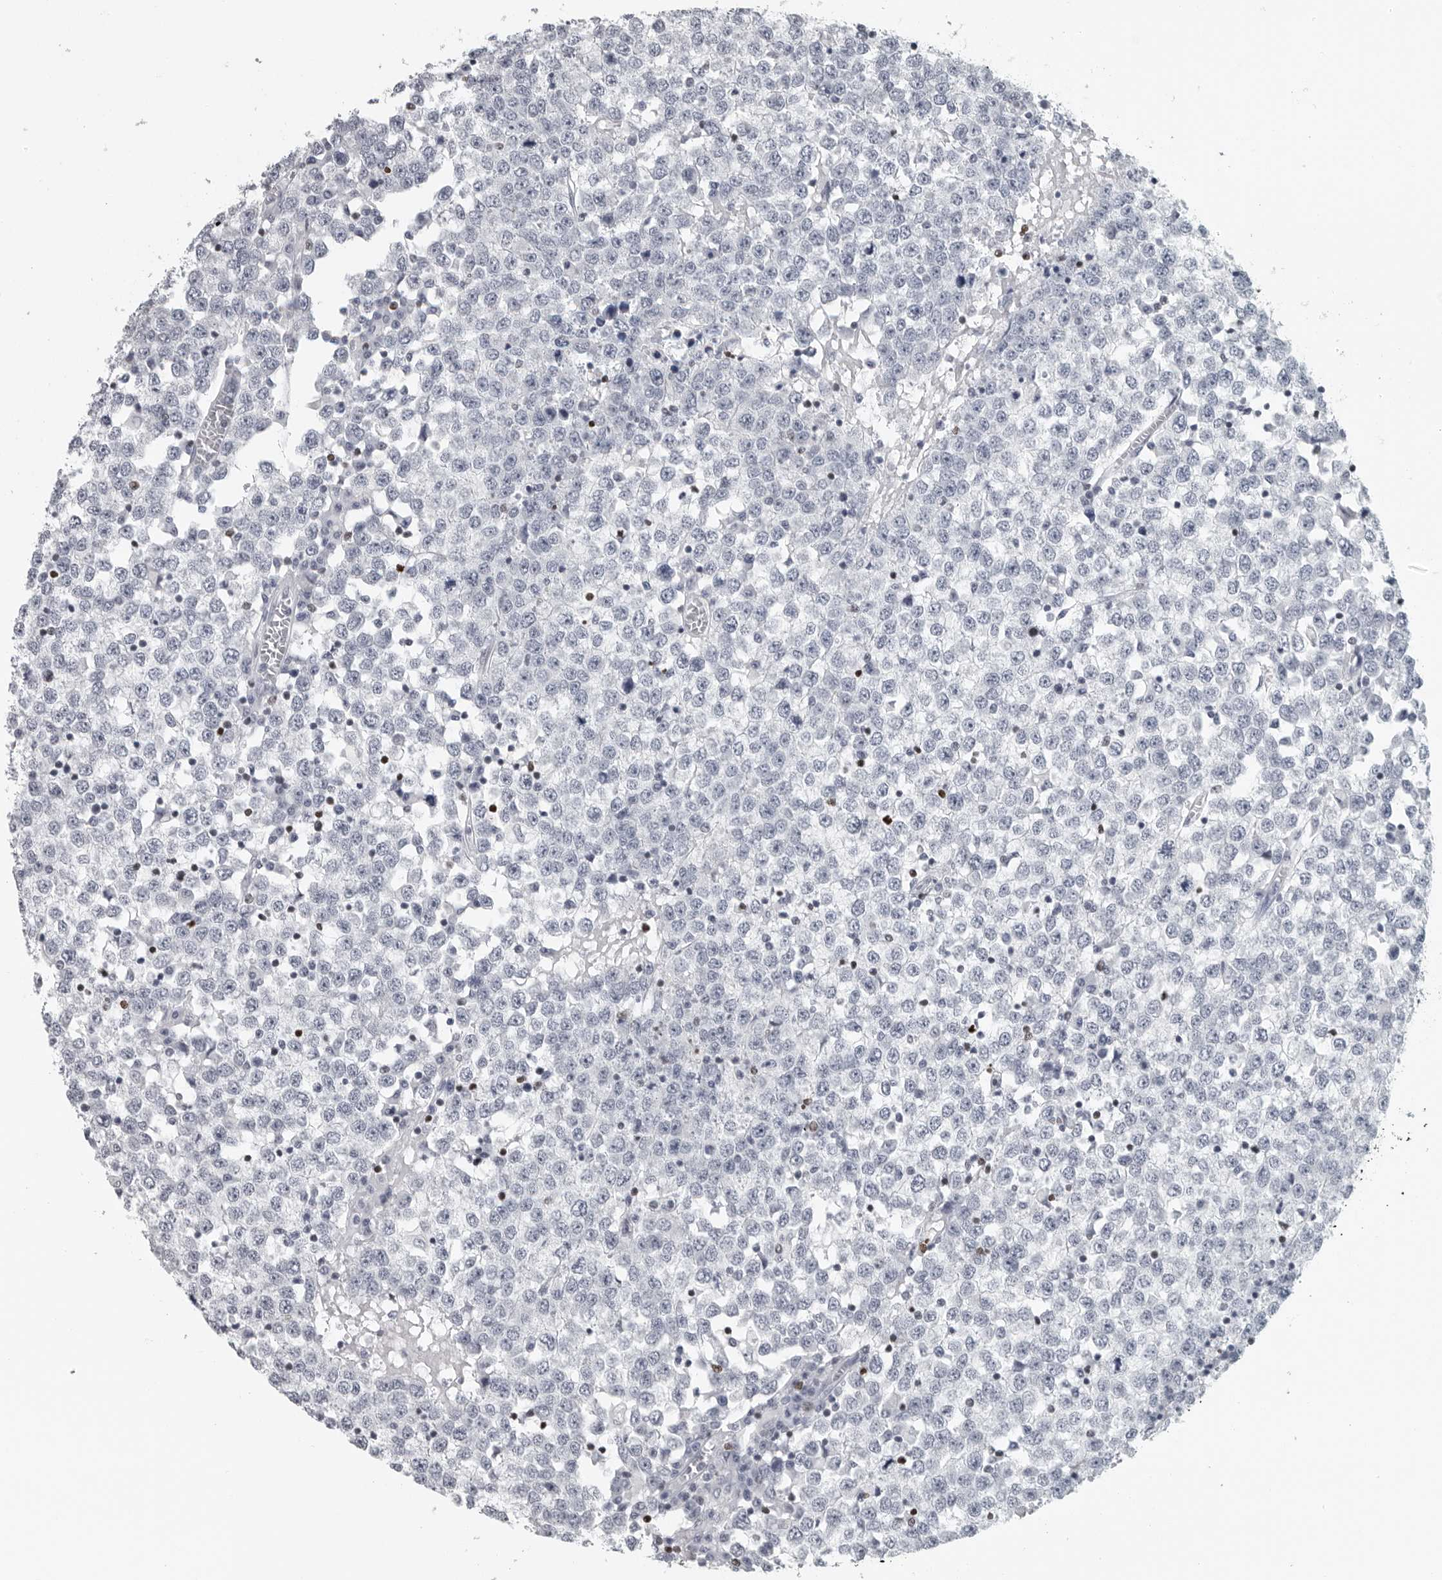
{"staining": {"intensity": "negative", "quantity": "none", "location": "none"}, "tissue": "testis cancer", "cell_type": "Tumor cells", "image_type": "cancer", "snomed": [{"axis": "morphology", "description": "Seminoma, NOS"}, {"axis": "topography", "description": "Testis"}], "caption": "The immunohistochemistry (IHC) histopathology image has no significant positivity in tumor cells of testis cancer (seminoma) tissue. (Immunohistochemistry, brightfield microscopy, high magnification).", "gene": "SATB2", "patient": {"sex": "male", "age": 65}}